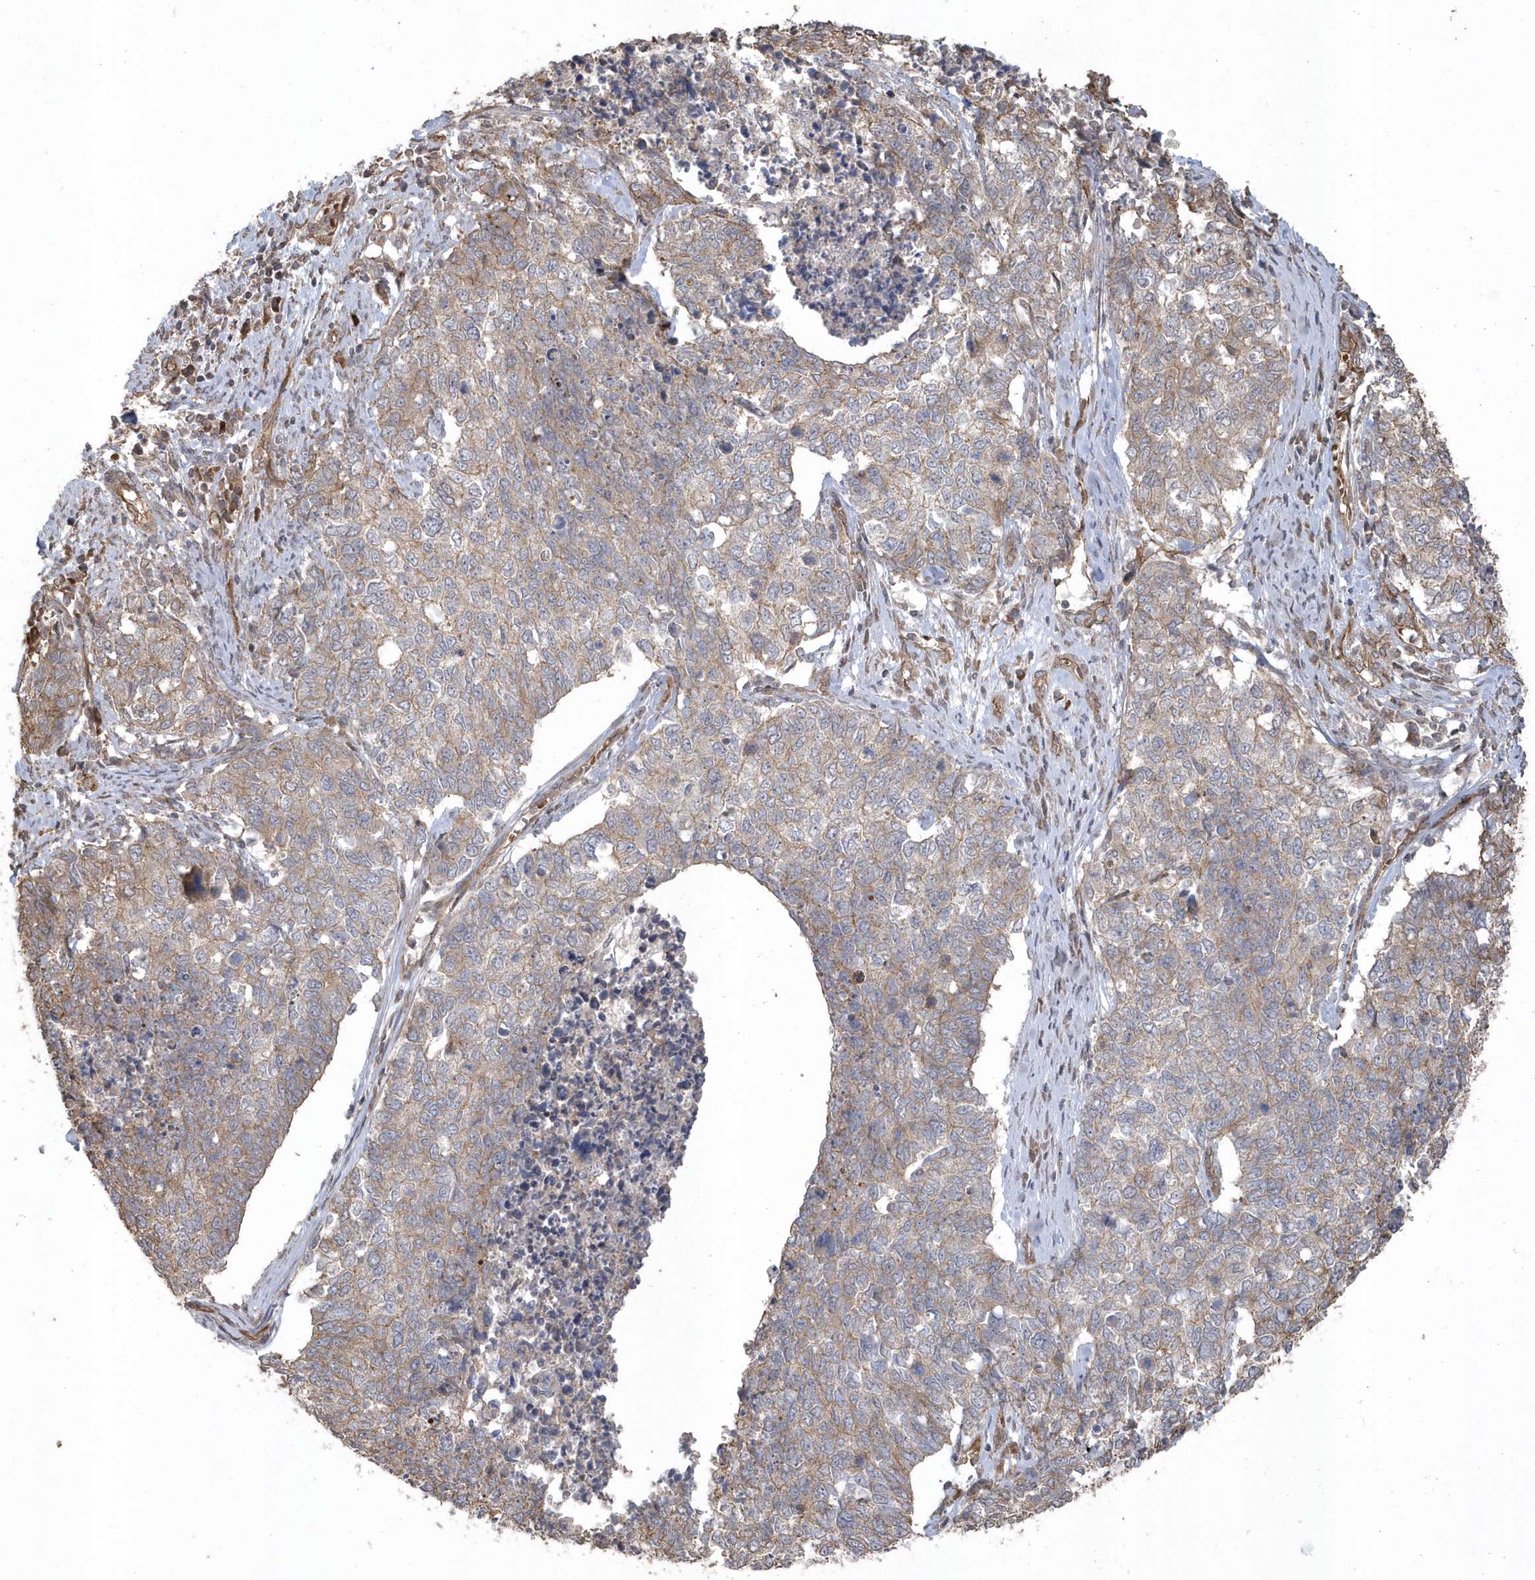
{"staining": {"intensity": "moderate", "quantity": ">75%", "location": "cytoplasmic/membranous"}, "tissue": "cervical cancer", "cell_type": "Tumor cells", "image_type": "cancer", "snomed": [{"axis": "morphology", "description": "Squamous cell carcinoma, NOS"}, {"axis": "topography", "description": "Cervix"}], "caption": "There is medium levels of moderate cytoplasmic/membranous expression in tumor cells of cervical cancer (squamous cell carcinoma), as demonstrated by immunohistochemical staining (brown color).", "gene": "HERPUD1", "patient": {"sex": "female", "age": 63}}